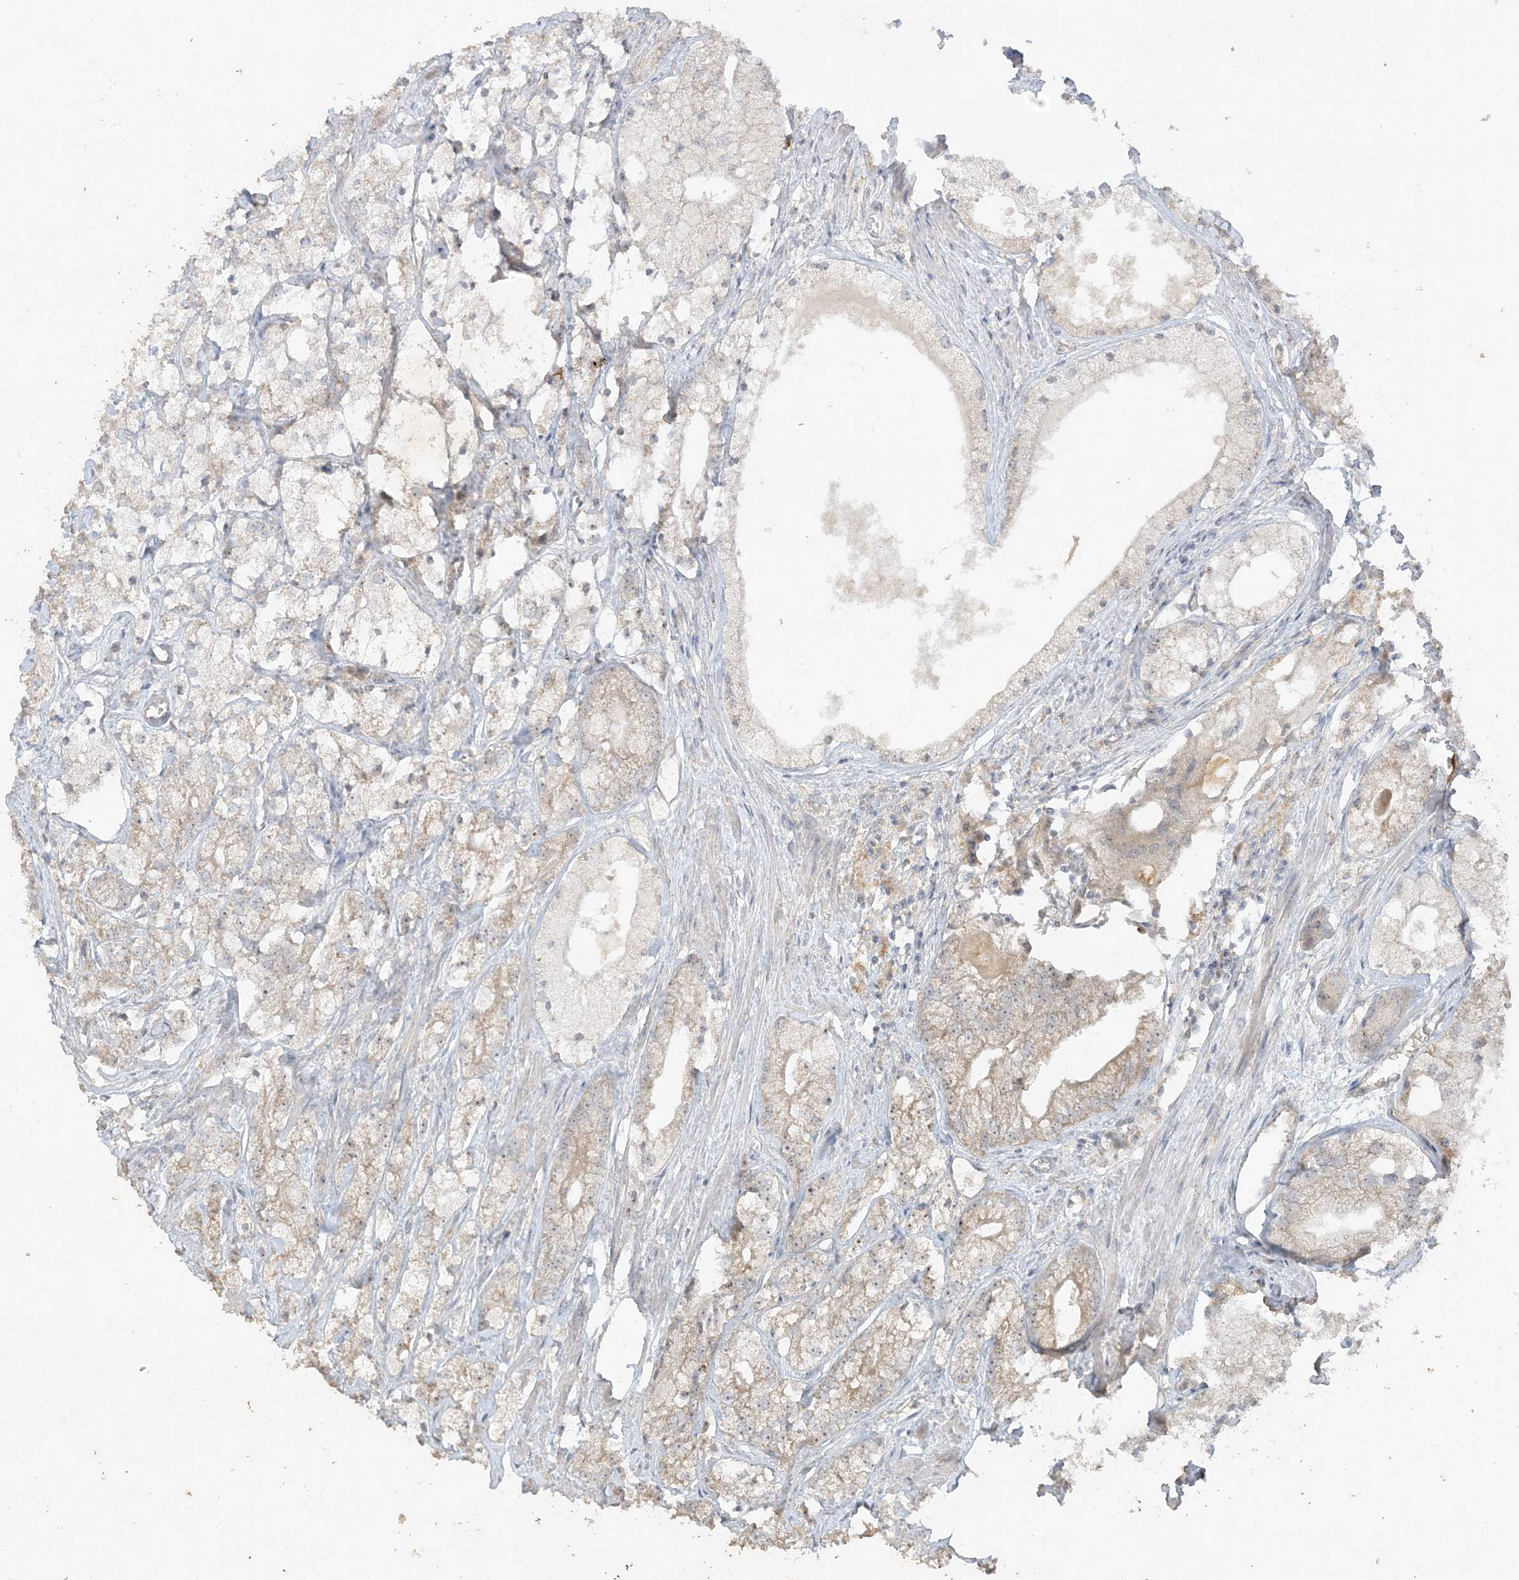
{"staining": {"intensity": "weak", "quantity": "<25%", "location": "cytoplasmic/membranous"}, "tissue": "prostate cancer", "cell_type": "Tumor cells", "image_type": "cancer", "snomed": [{"axis": "morphology", "description": "Adenocarcinoma, Low grade"}, {"axis": "topography", "description": "Prostate"}], "caption": "A micrograph of prostate cancer stained for a protein demonstrates no brown staining in tumor cells. Brightfield microscopy of immunohistochemistry (IHC) stained with DAB (3,3'-diaminobenzidine) (brown) and hematoxylin (blue), captured at high magnification.", "gene": "DDX18", "patient": {"sex": "male", "age": 69}}